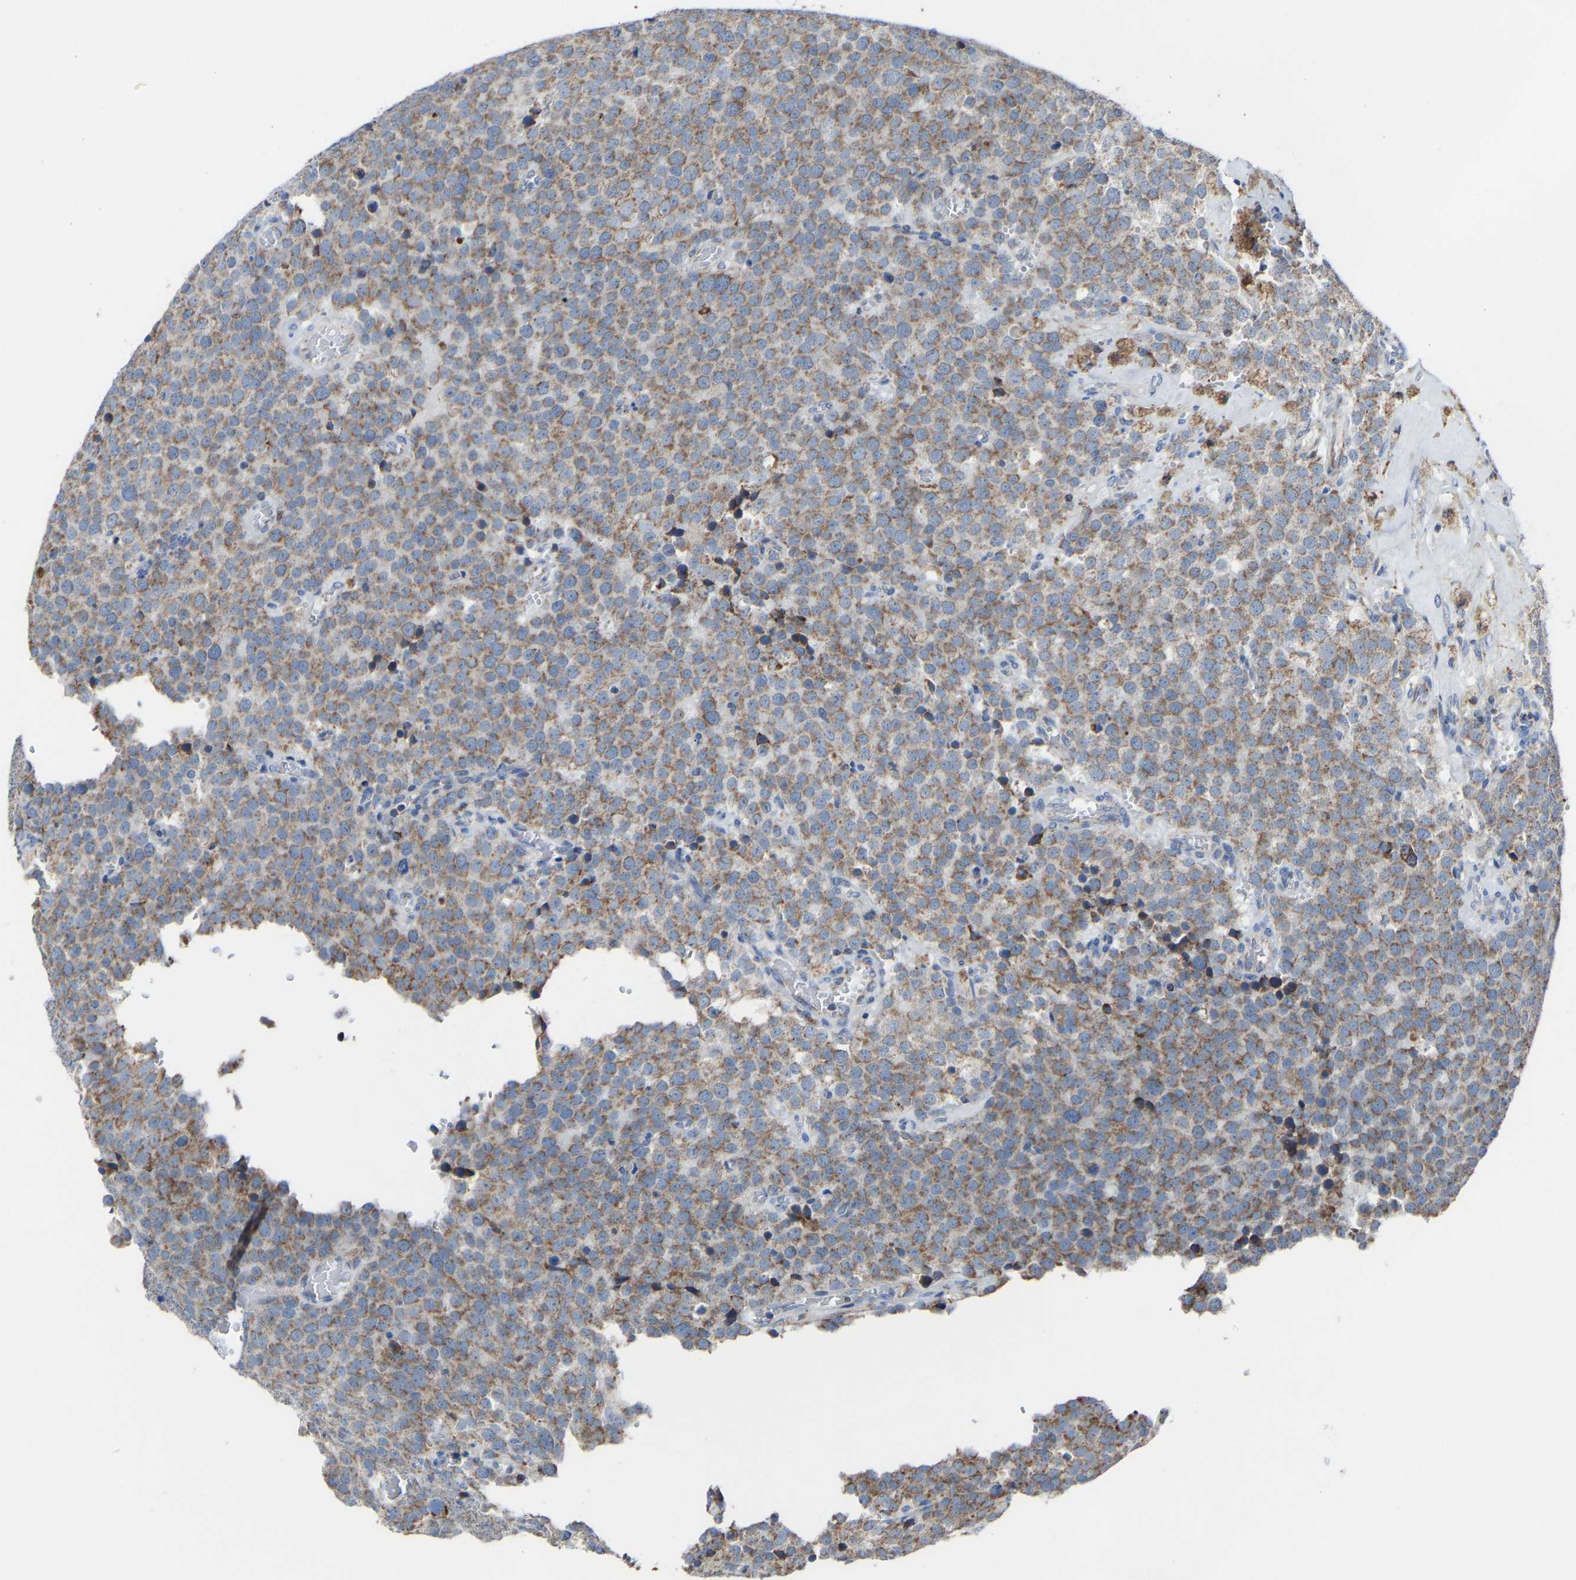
{"staining": {"intensity": "moderate", "quantity": ">75%", "location": "cytoplasmic/membranous"}, "tissue": "testis cancer", "cell_type": "Tumor cells", "image_type": "cancer", "snomed": [{"axis": "morphology", "description": "Normal tissue, NOS"}, {"axis": "morphology", "description": "Seminoma, NOS"}, {"axis": "topography", "description": "Testis"}], "caption": "This image displays seminoma (testis) stained with immunohistochemistry to label a protein in brown. The cytoplasmic/membranous of tumor cells show moderate positivity for the protein. Nuclei are counter-stained blue.", "gene": "CANT1", "patient": {"sex": "male", "age": 71}}